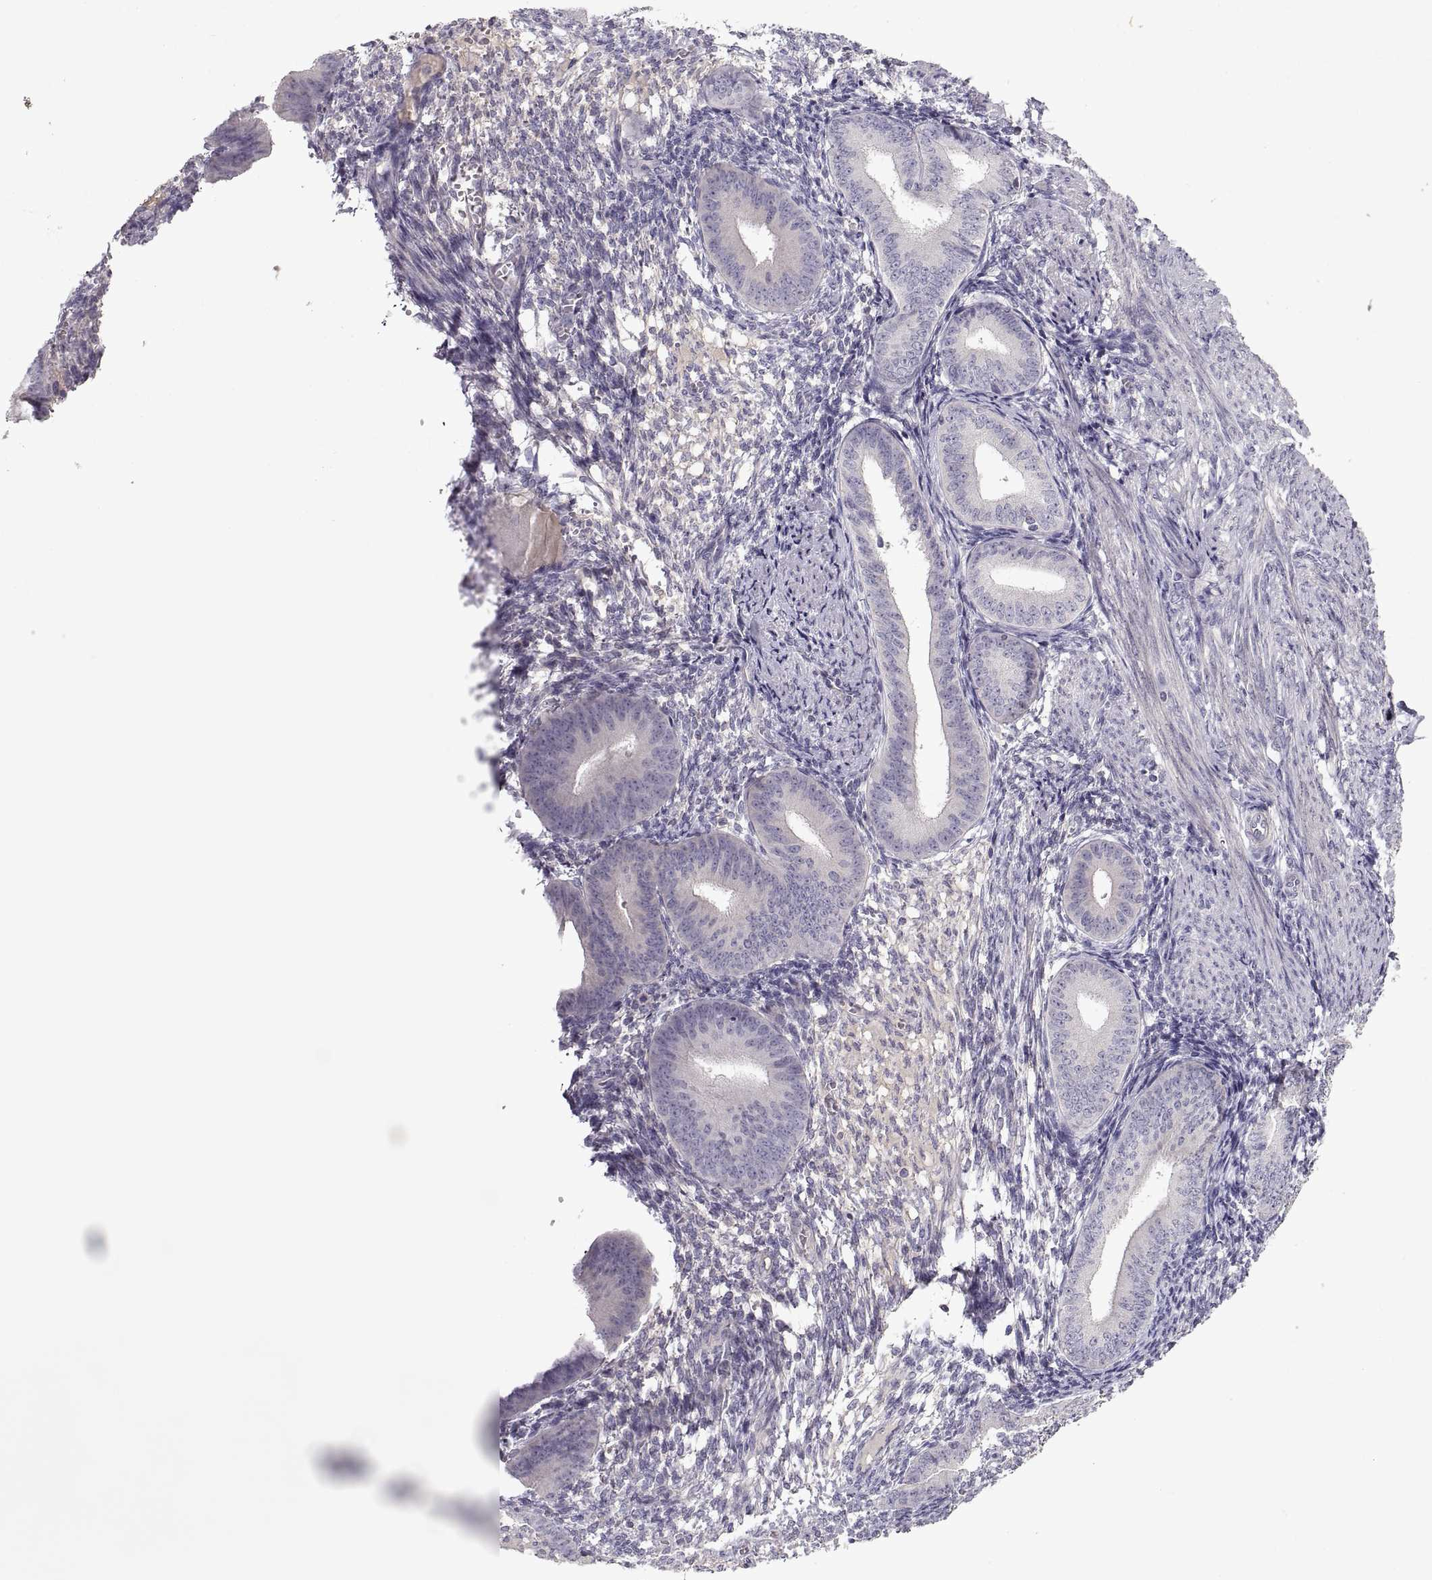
{"staining": {"intensity": "negative", "quantity": "none", "location": "none"}, "tissue": "endometrium", "cell_type": "Cells in endometrial stroma", "image_type": "normal", "snomed": [{"axis": "morphology", "description": "Normal tissue, NOS"}, {"axis": "topography", "description": "Endometrium"}], "caption": "An IHC photomicrograph of unremarkable endometrium is shown. There is no staining in cells in endometrial stroma of endometrium.", "gene": "ADAM11", "patient": {"sex": "female", "age": 39}}